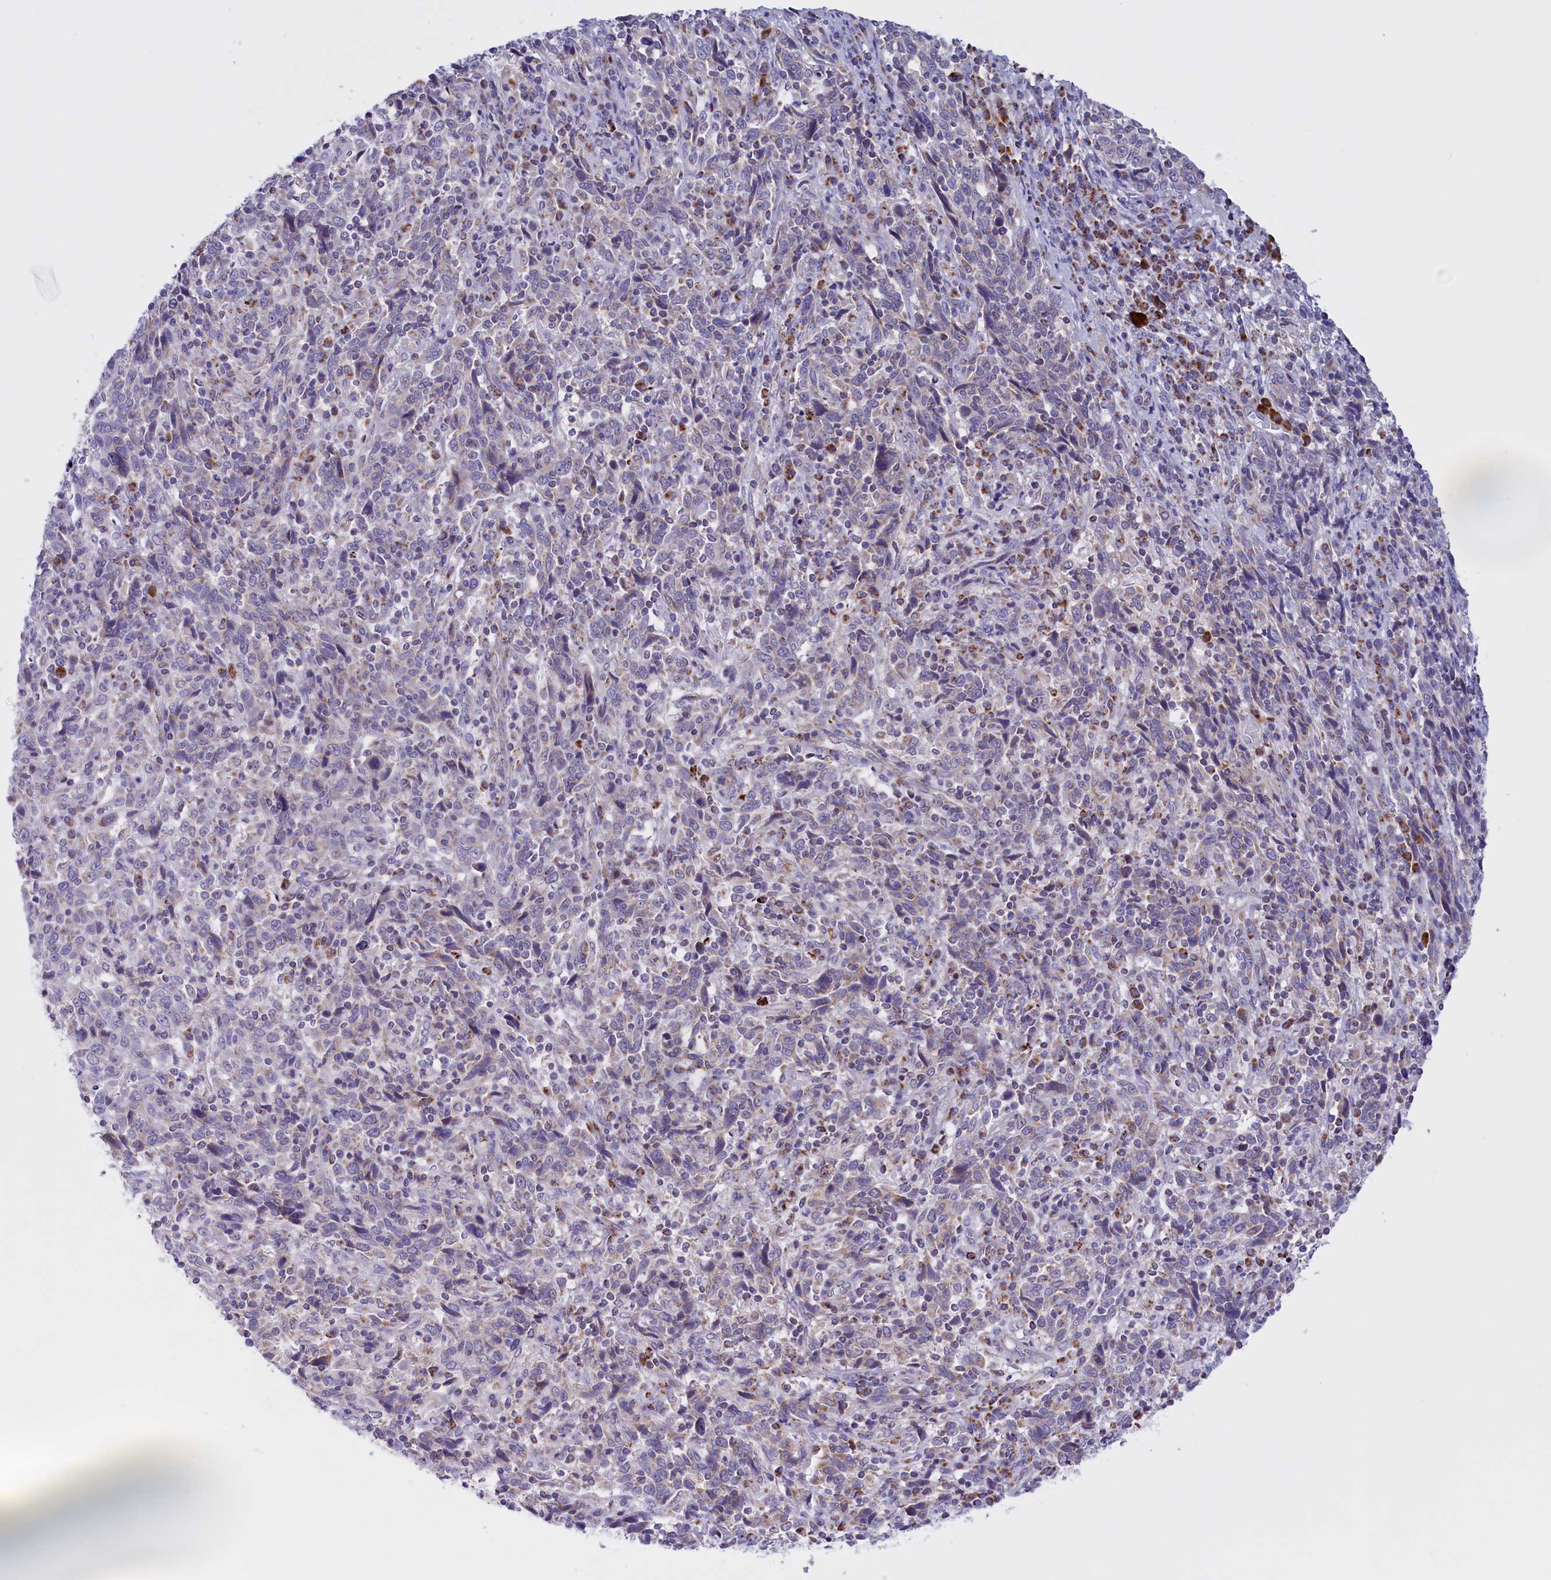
{"staining": {"intensity": "negative", "quantity": "none", "location": "none"}, "tissue": "cervical cancer", "cell_type": "Tumor cells", "image_type": "cancer", "snomed": [{"axis": "morphology", "description": "Squamous cell carcinoma, NOS"}, {"axis": "topography", "description": "Cervix"}], "caption": "Immunohistochemistry (IHC) of human cervical cancer (squamous cell carcinoma) reveals no staining in tumor cells.", "gene": "FAM149B1", "patient": {"sex": "female", "age": 46}}